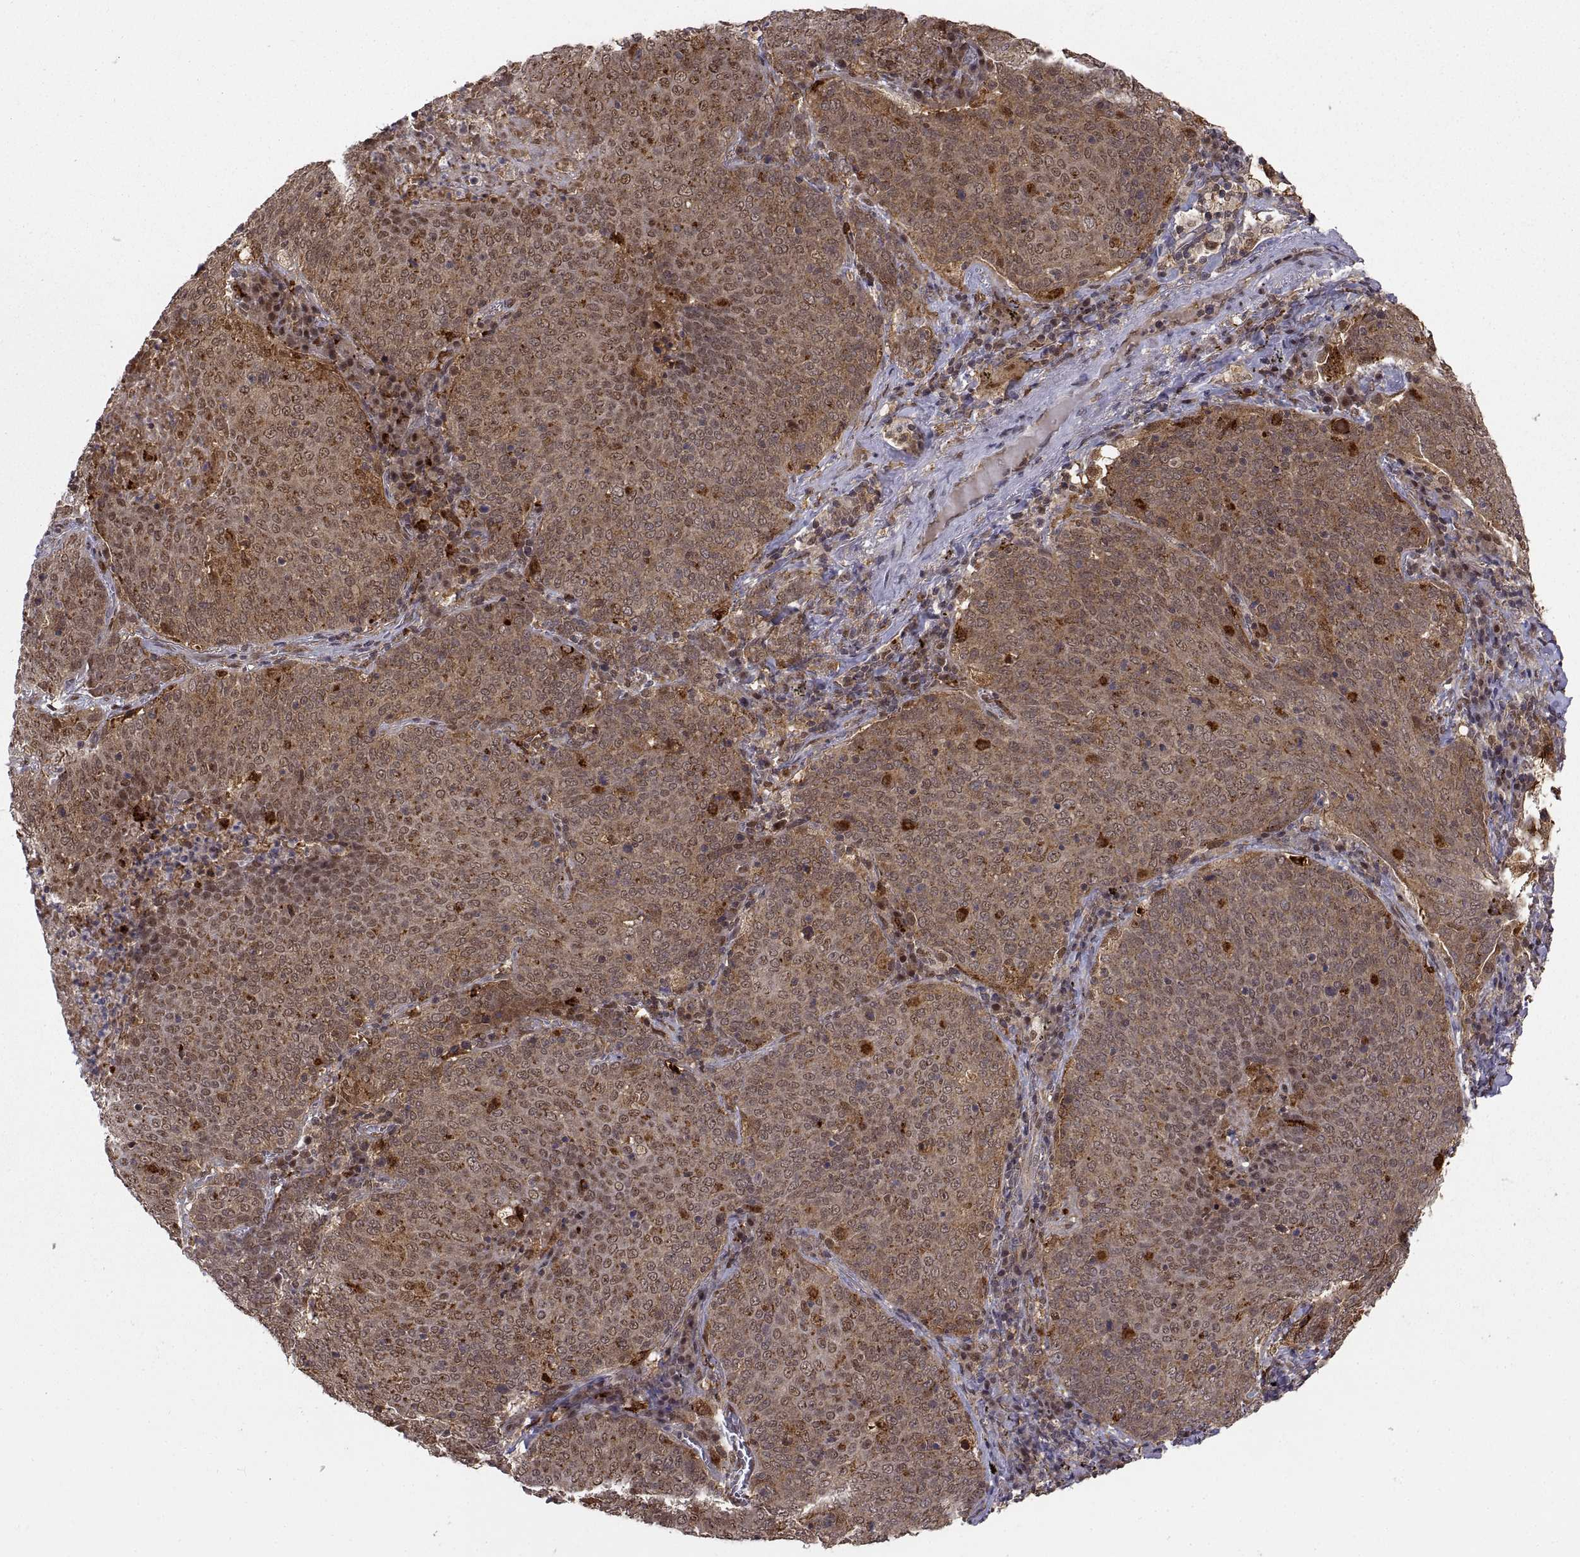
{"staining": {"intensity": "moderate", "quantity": ">75%", "location": "cytoplasmic/membranous"}, "tissue": "lung cancer", "cell_type": "Tumor cells", "image_type": "cancer", "snomed": [{"axis": "morphology", "description": "Squamous cell carcinoma, NOS"}, {"axis": "topography", "description": "Lung"}], "caption": "This is an image of IHC staining of lung cancer (squamous cell carcinoma), which shows moderate positivity in the cytoplasmic/membranous of tumor cells.", "gene": "PSMC2", "patient": {"sex": "male", "age": 82}}